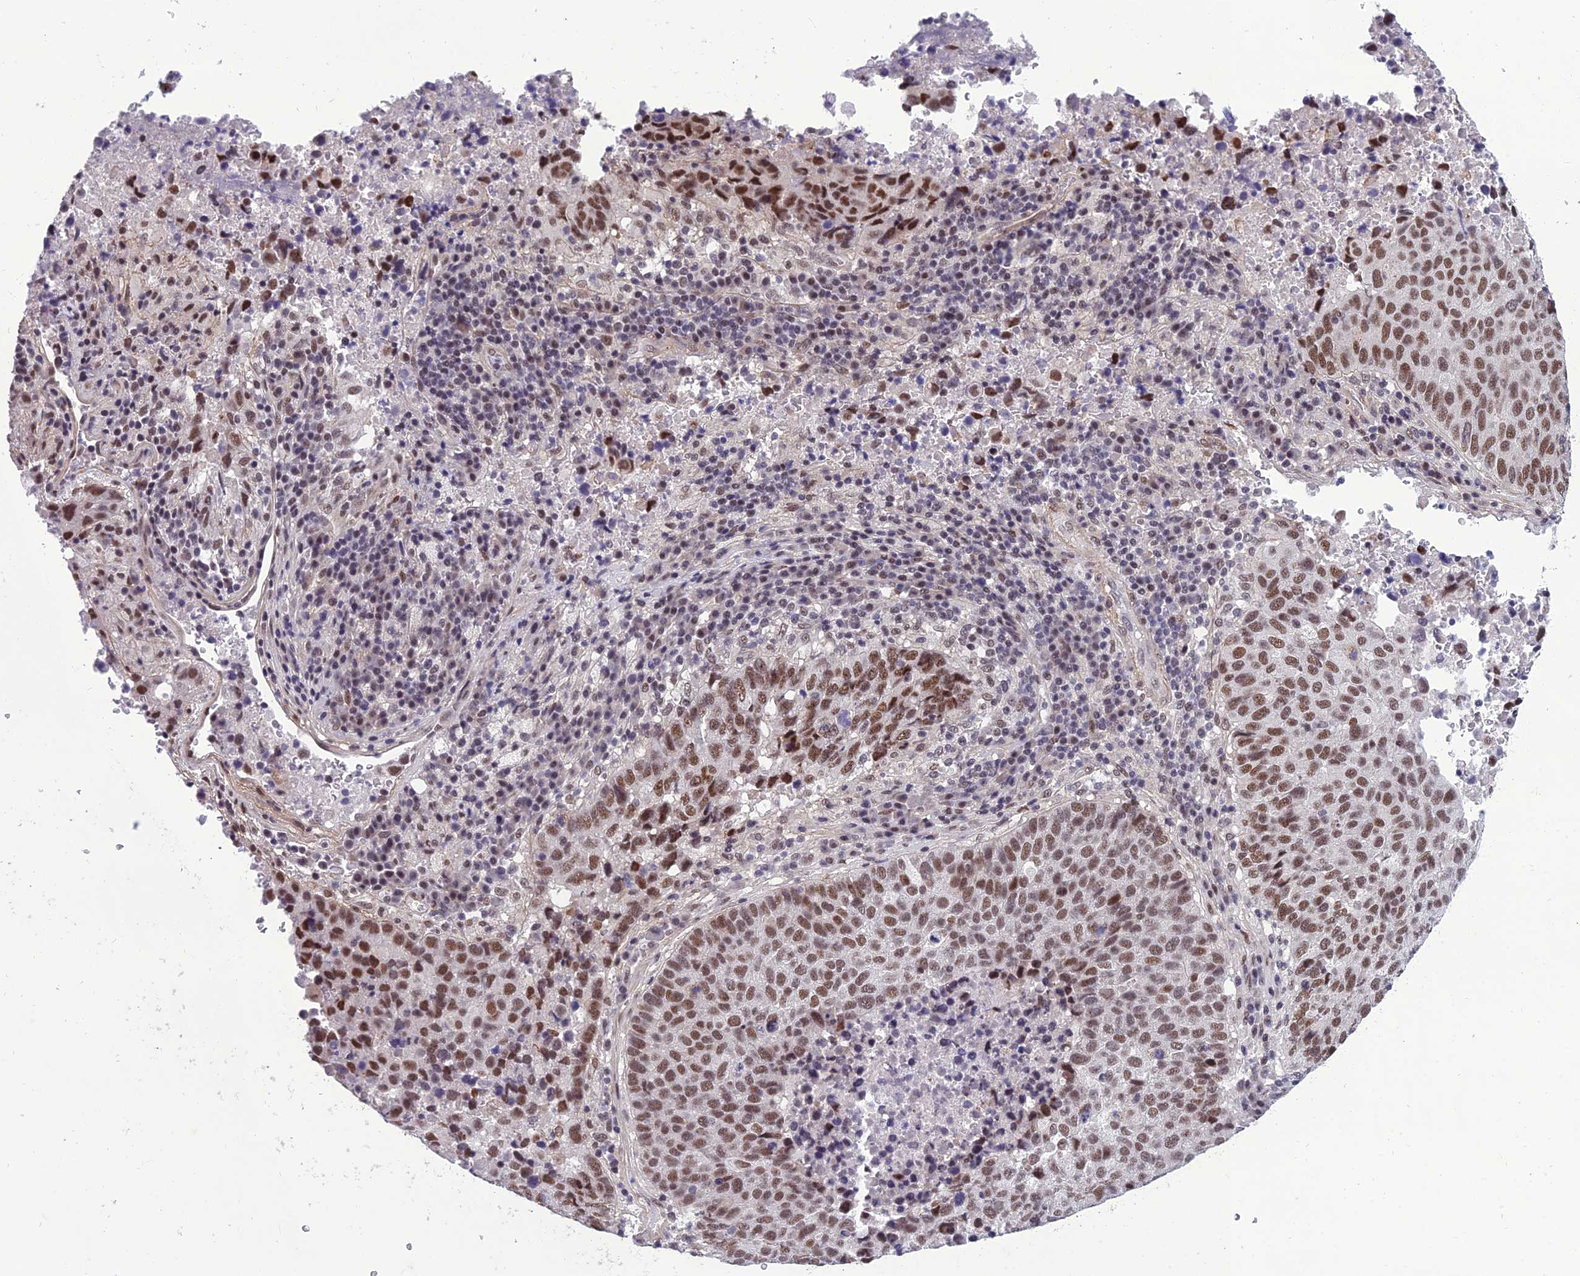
{"staining": {"intensity": "moderate", "quantity": ">75%", "location": "nuclear"}, "tissue": "lung cancer", "cell_type": "Tumor cells", "image_type": "cancer", "snomed": [{"axis": "morphology", "description": "Squamous cell carcinoma, NOS"}, {"axis": "topography", "description": "Lung"}], "caption": "The photomicrograph shows staining of lung cancer (squamous cell carcinoma), revealing moderate nuclear protein positivity (brown color) within tumor cells.", "gene": "RSRC1", "patient": {"sex": "male", "age": 73}}